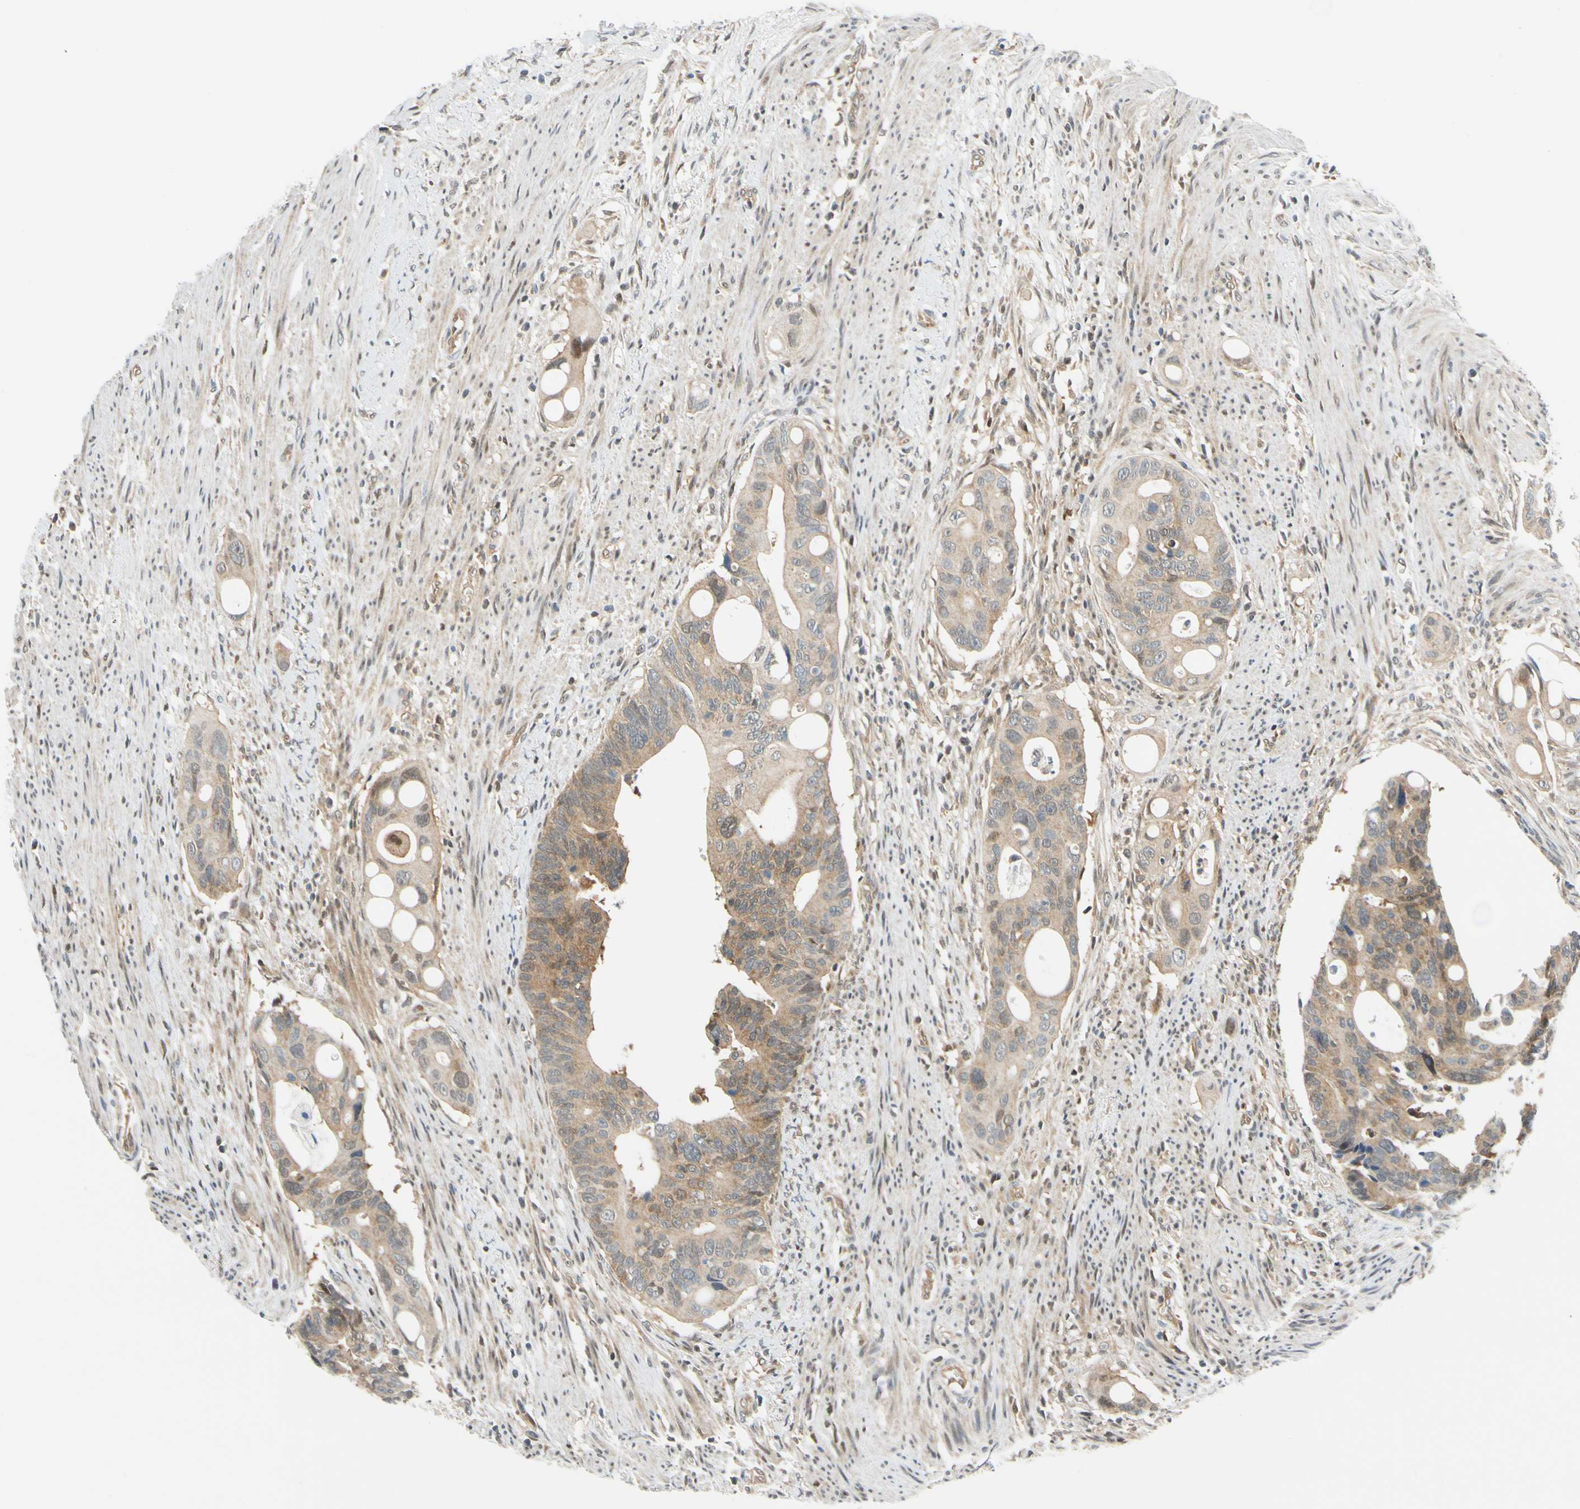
{"staining": {"intensity": "weak", "quantity": "25%-75%", "location": "cytoplasmic/membranous"}, "tissue": "colorectal cancer", "cell_type": "Tumor cells", "image_type": "cancer", "snomed": [{"axis": "morphology", "description": "Adenocarcinoma, NOS"}, {"axis": "topography", "description": "Colon"}], "caption": "Weak cytoplasmic/membranous expression is identified in about 25%-75% of tumor cells in colorectal adenocarcinoma.", "gene": "MAPK9", "patient": {"sex": "female", "age": 57}}